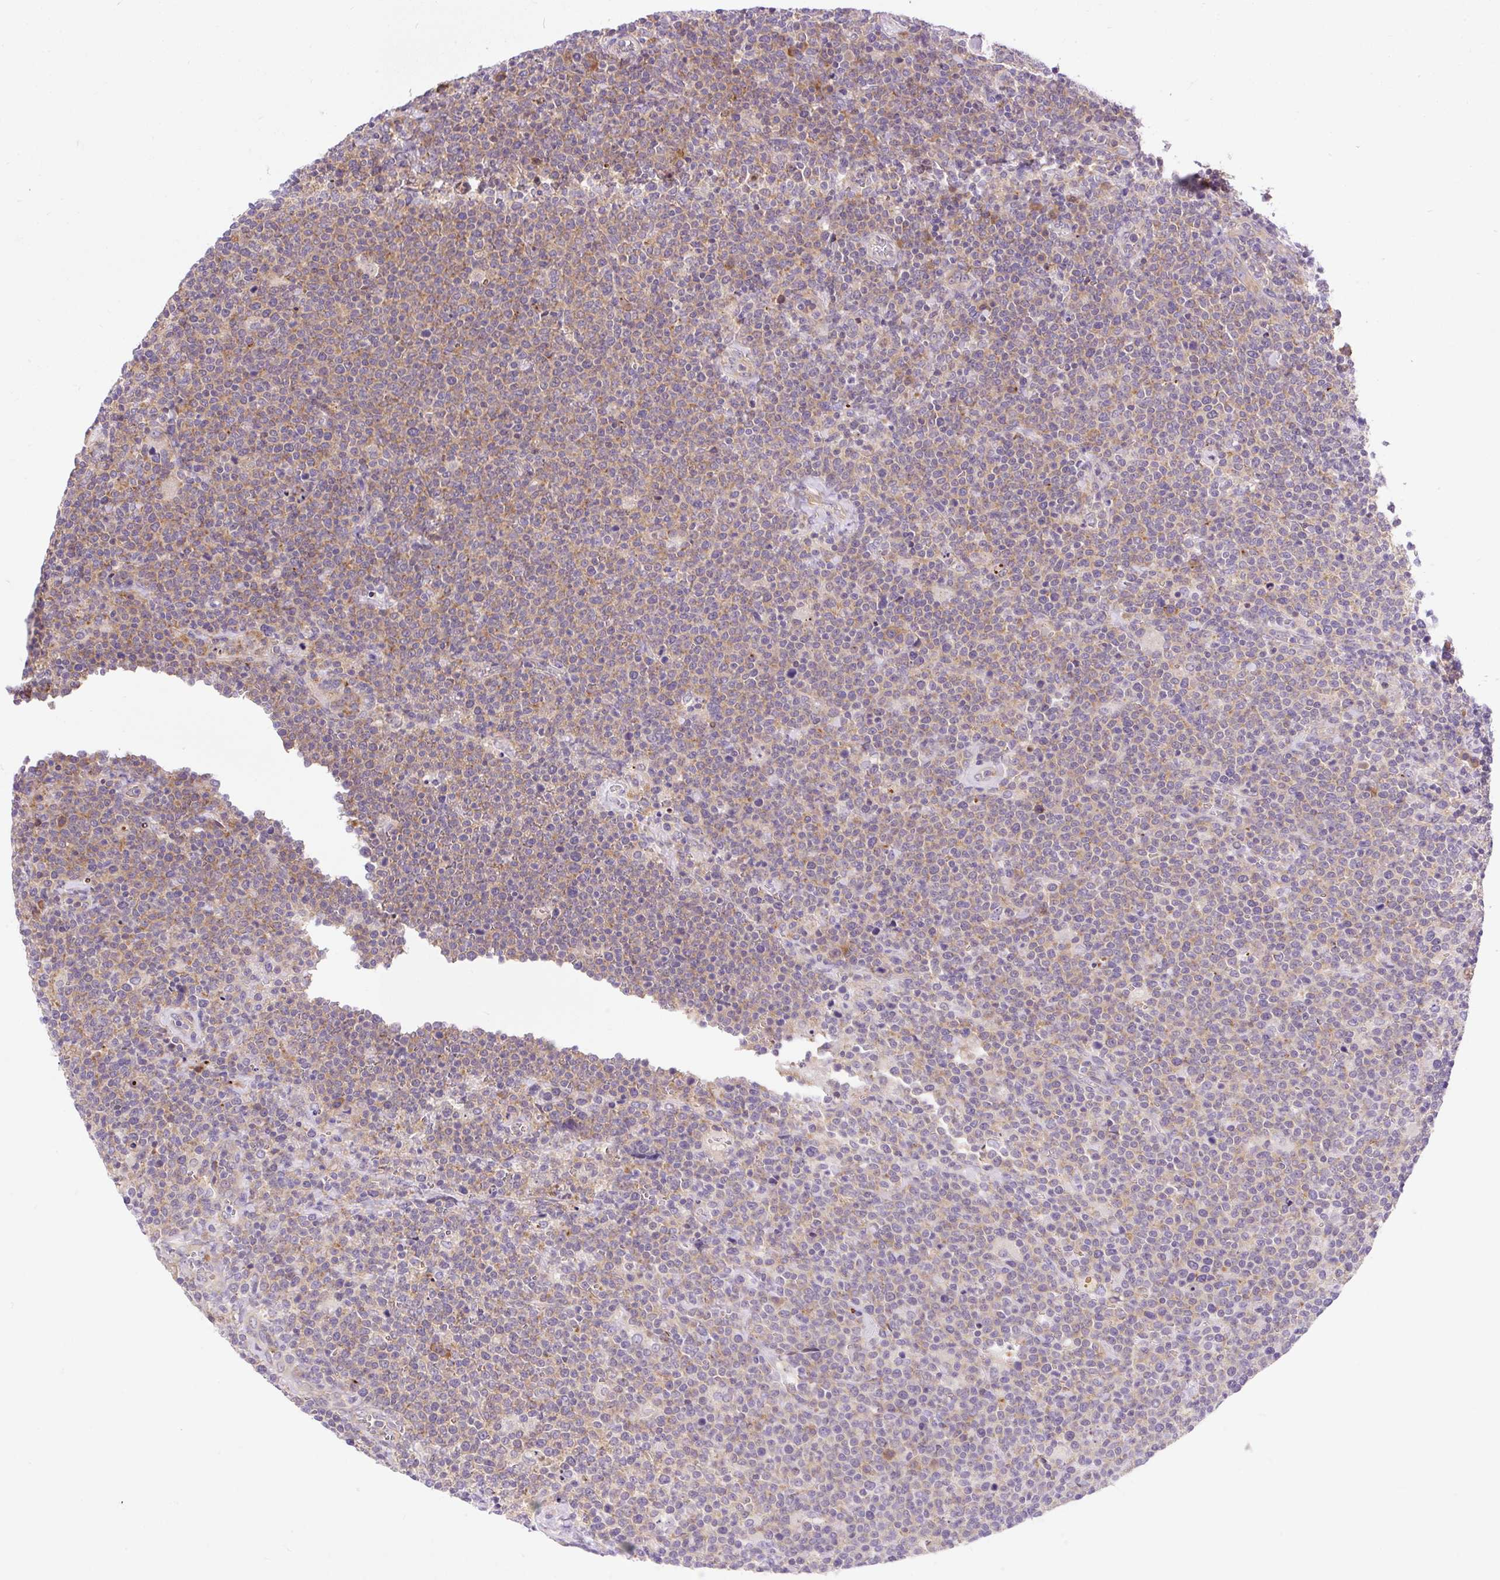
{"staining": {"intensity": "moderate", "quantity": "25%-75%", "location": "cytoplasmic/membranous"}, "tissue": "lymphoma", "cell_type": "Tumor cells", "image_type": "cancer", "snomed": [{"axis": "morphology", "description": "Malignant lymphoma, non-Hodgkin's type, High grade"}, {"axis": "topography", "description": "Lymph node"}], "caption": "About 25%-75% of tumor cells in malignant lymphoma, non-Hodgkin's type (high-grade) demonstrate moderate cytoplasmic/membranous protein positivity as visualized by brown immunohistochemical staining.", "gene": "GPR45", "patient": {"sex": "male", "age": 61}}